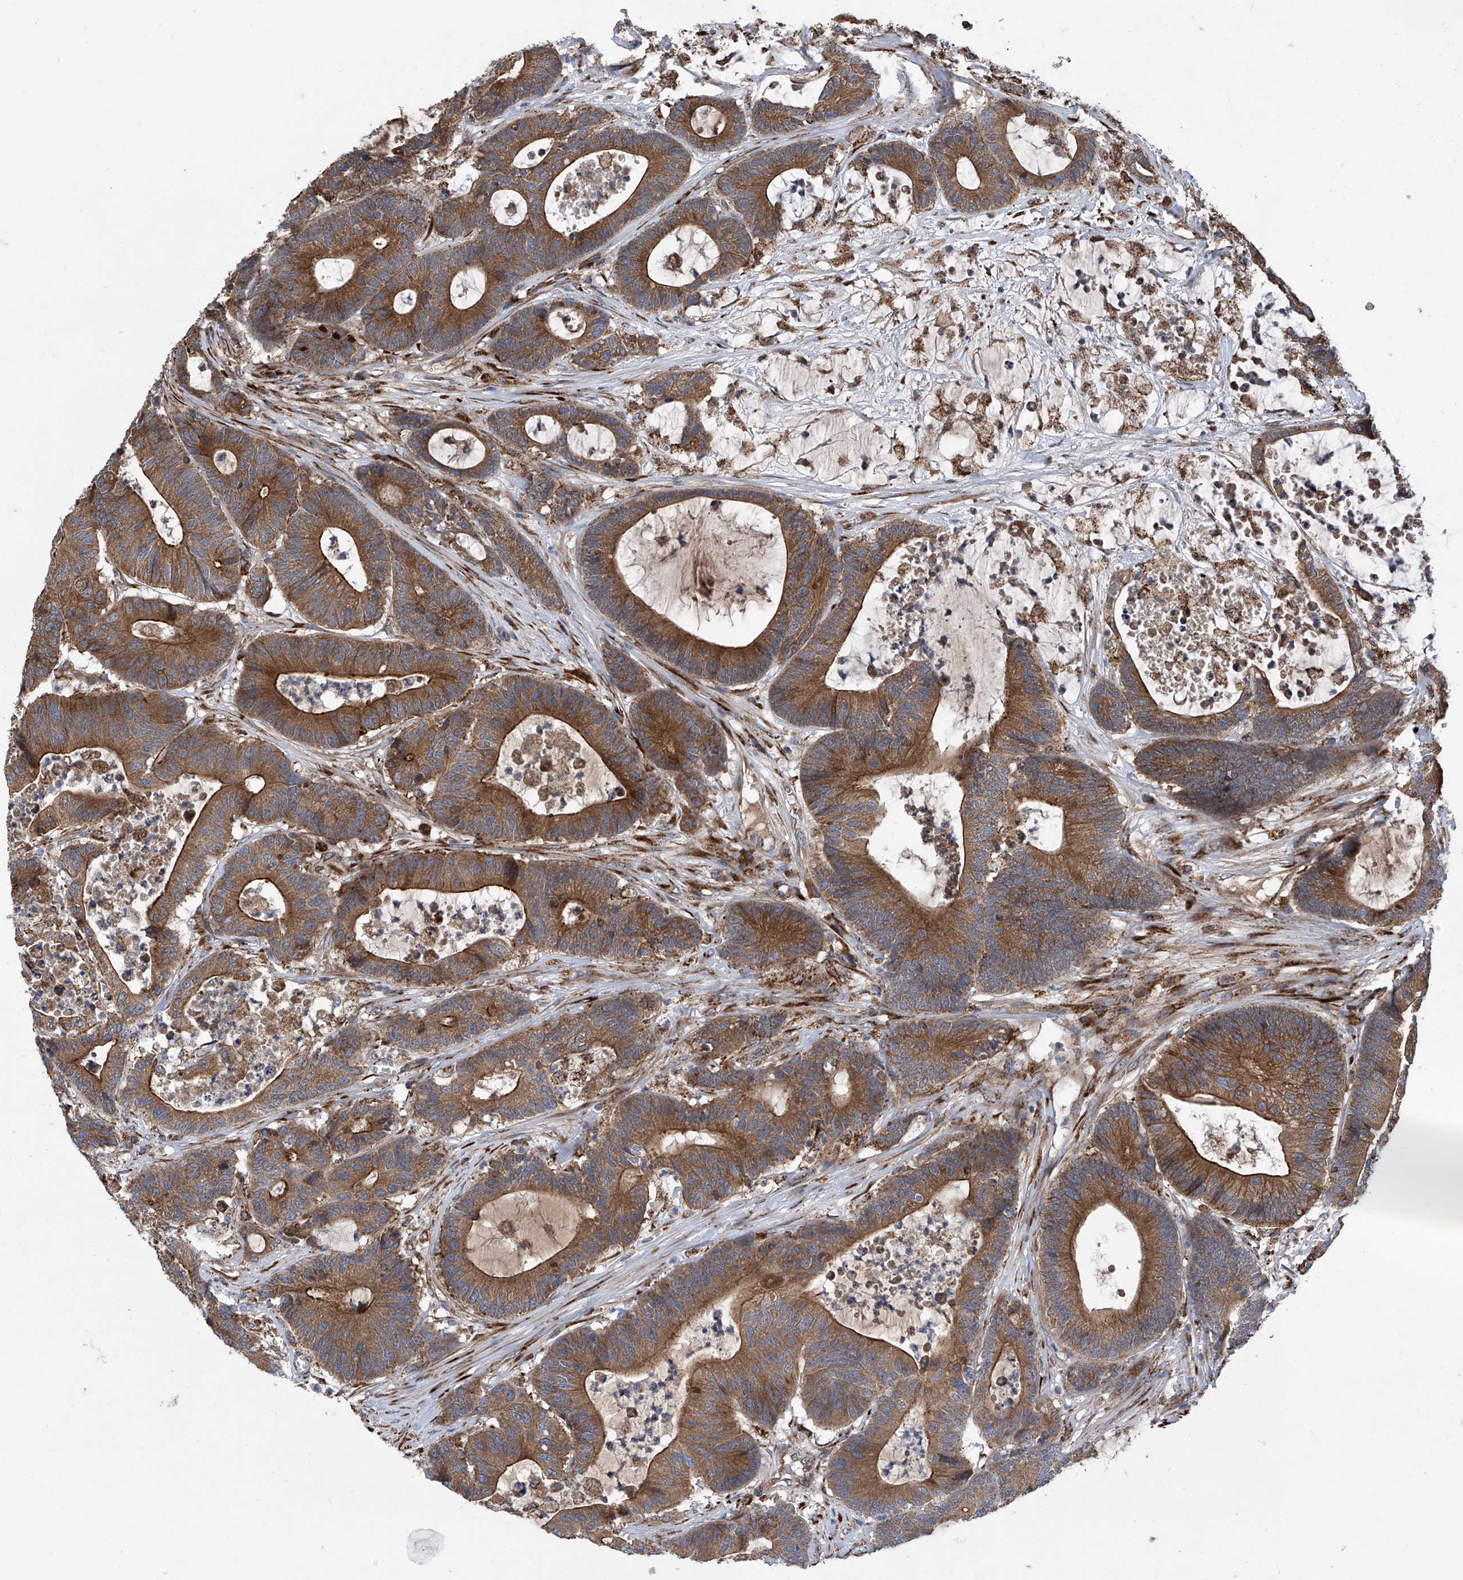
{"staining": {"intensity": "strong", "quantity": ">75%", "location": "cytoplasmic/membranous"}, "tissue": "colorectal cancer", "cell_type": "Tumor cells", "image_type": "cancer", "snomed": [{"axis": "morphology", "description": "Adenocarcinoma, NOS"}, {"axis": "topography", "description": "Colon"}], "caption": "IHC of colorectal cancer (adenocarcinoma) reveals high levels of strong cytoplasmic/membranous staining in approximately >75% of tumor cells.", "gene": "ASCC3", "patient": {"sex": "female", "age": 84}}